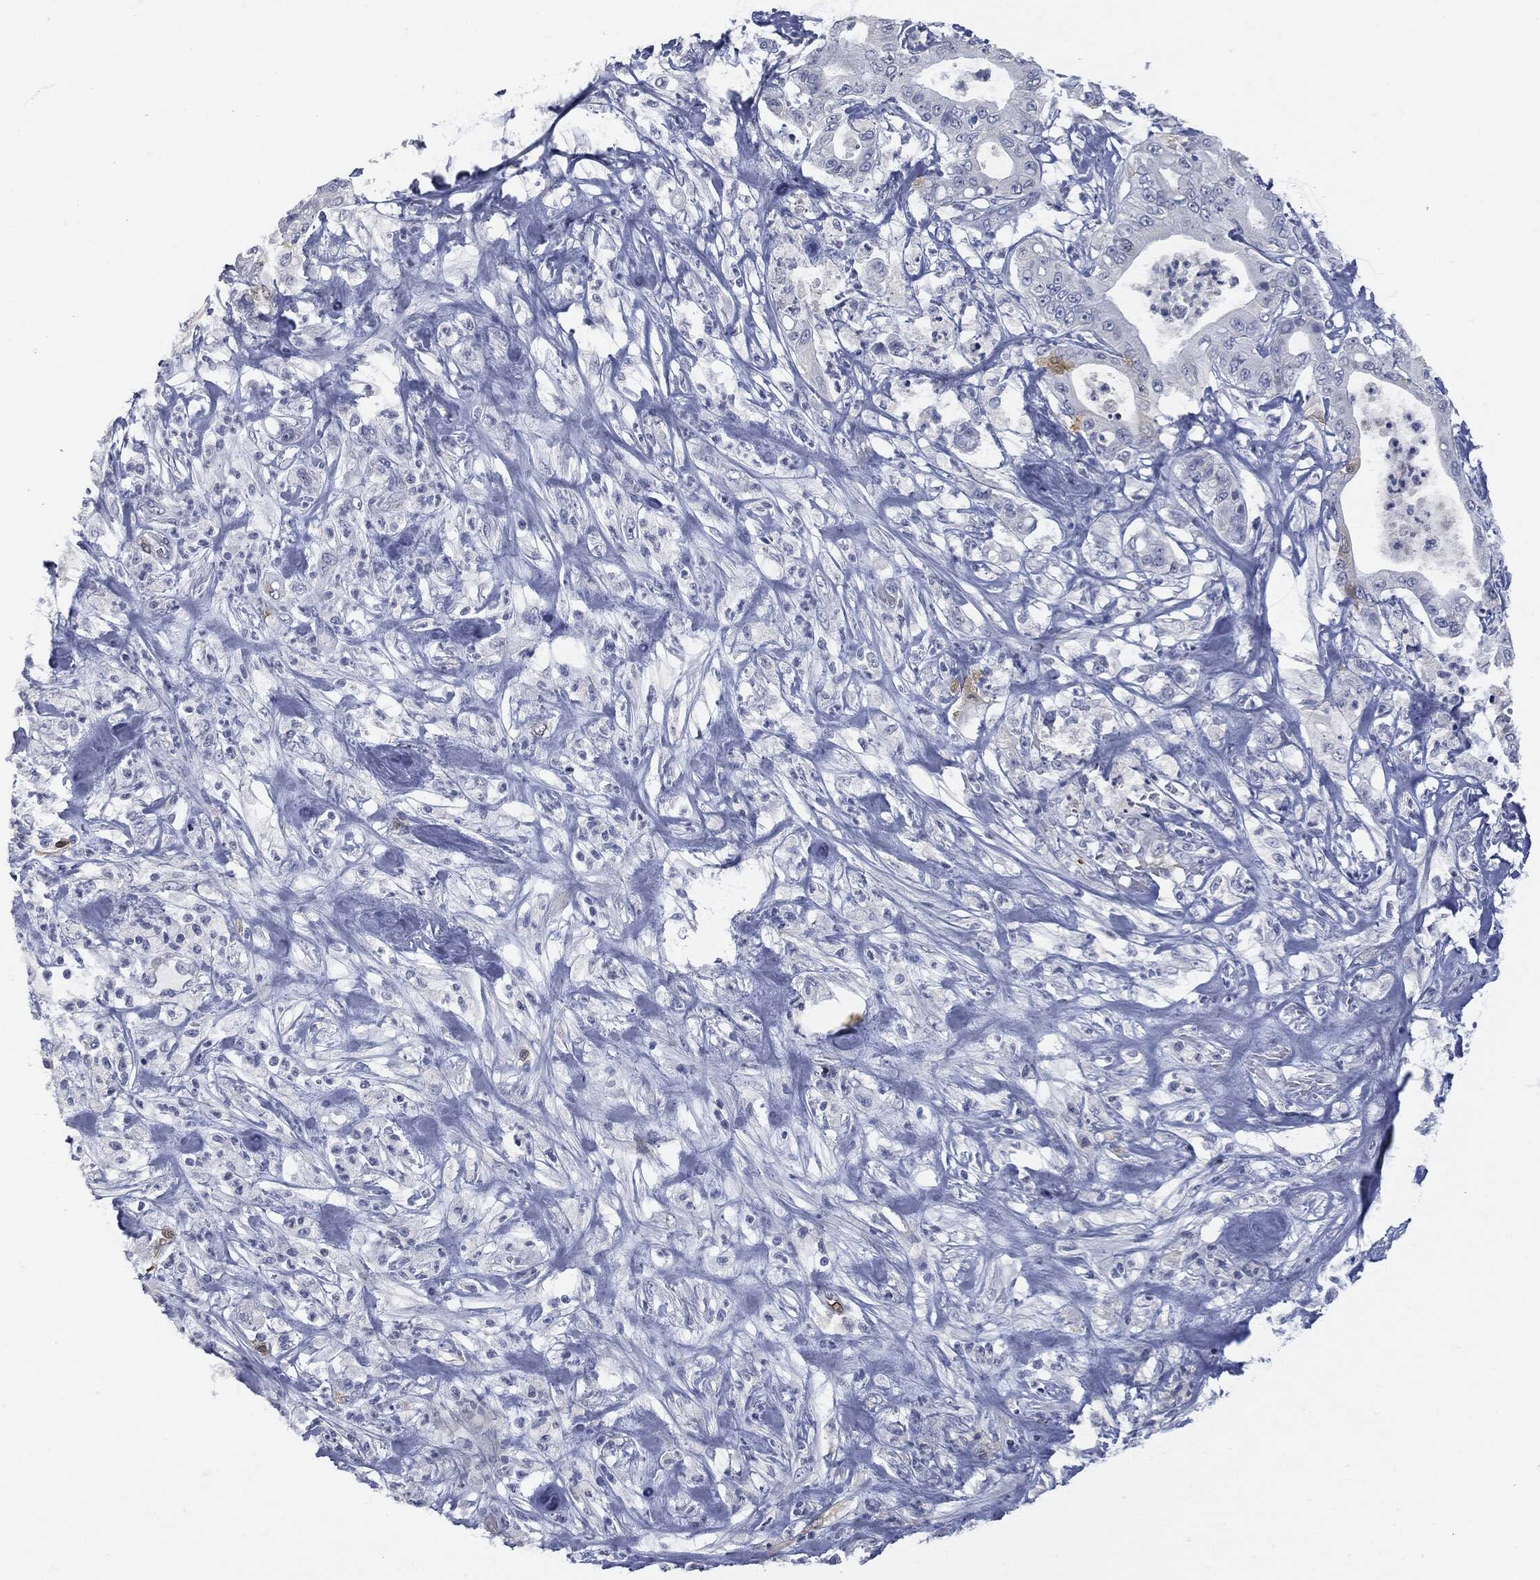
{"staining": {"intensity": "weak", "quantity": "<25%", "location": "cytoplasmic/membranous"}, "tissue": "pancreatic cancer", "cell_type": "Tumor cells", "image_type": "cancer", "snomed": [{"axis": "morphology", "description": "Adenocarcinoma, NOS"}, {"axis": "topography", "description": "Pancreas"}], "caption": "Tumor cells show no significant expression in pancreatic cancer (adenocarcinoma).", "gene": "UBE2C", "patient": {"sex": "male", "age": 71}}